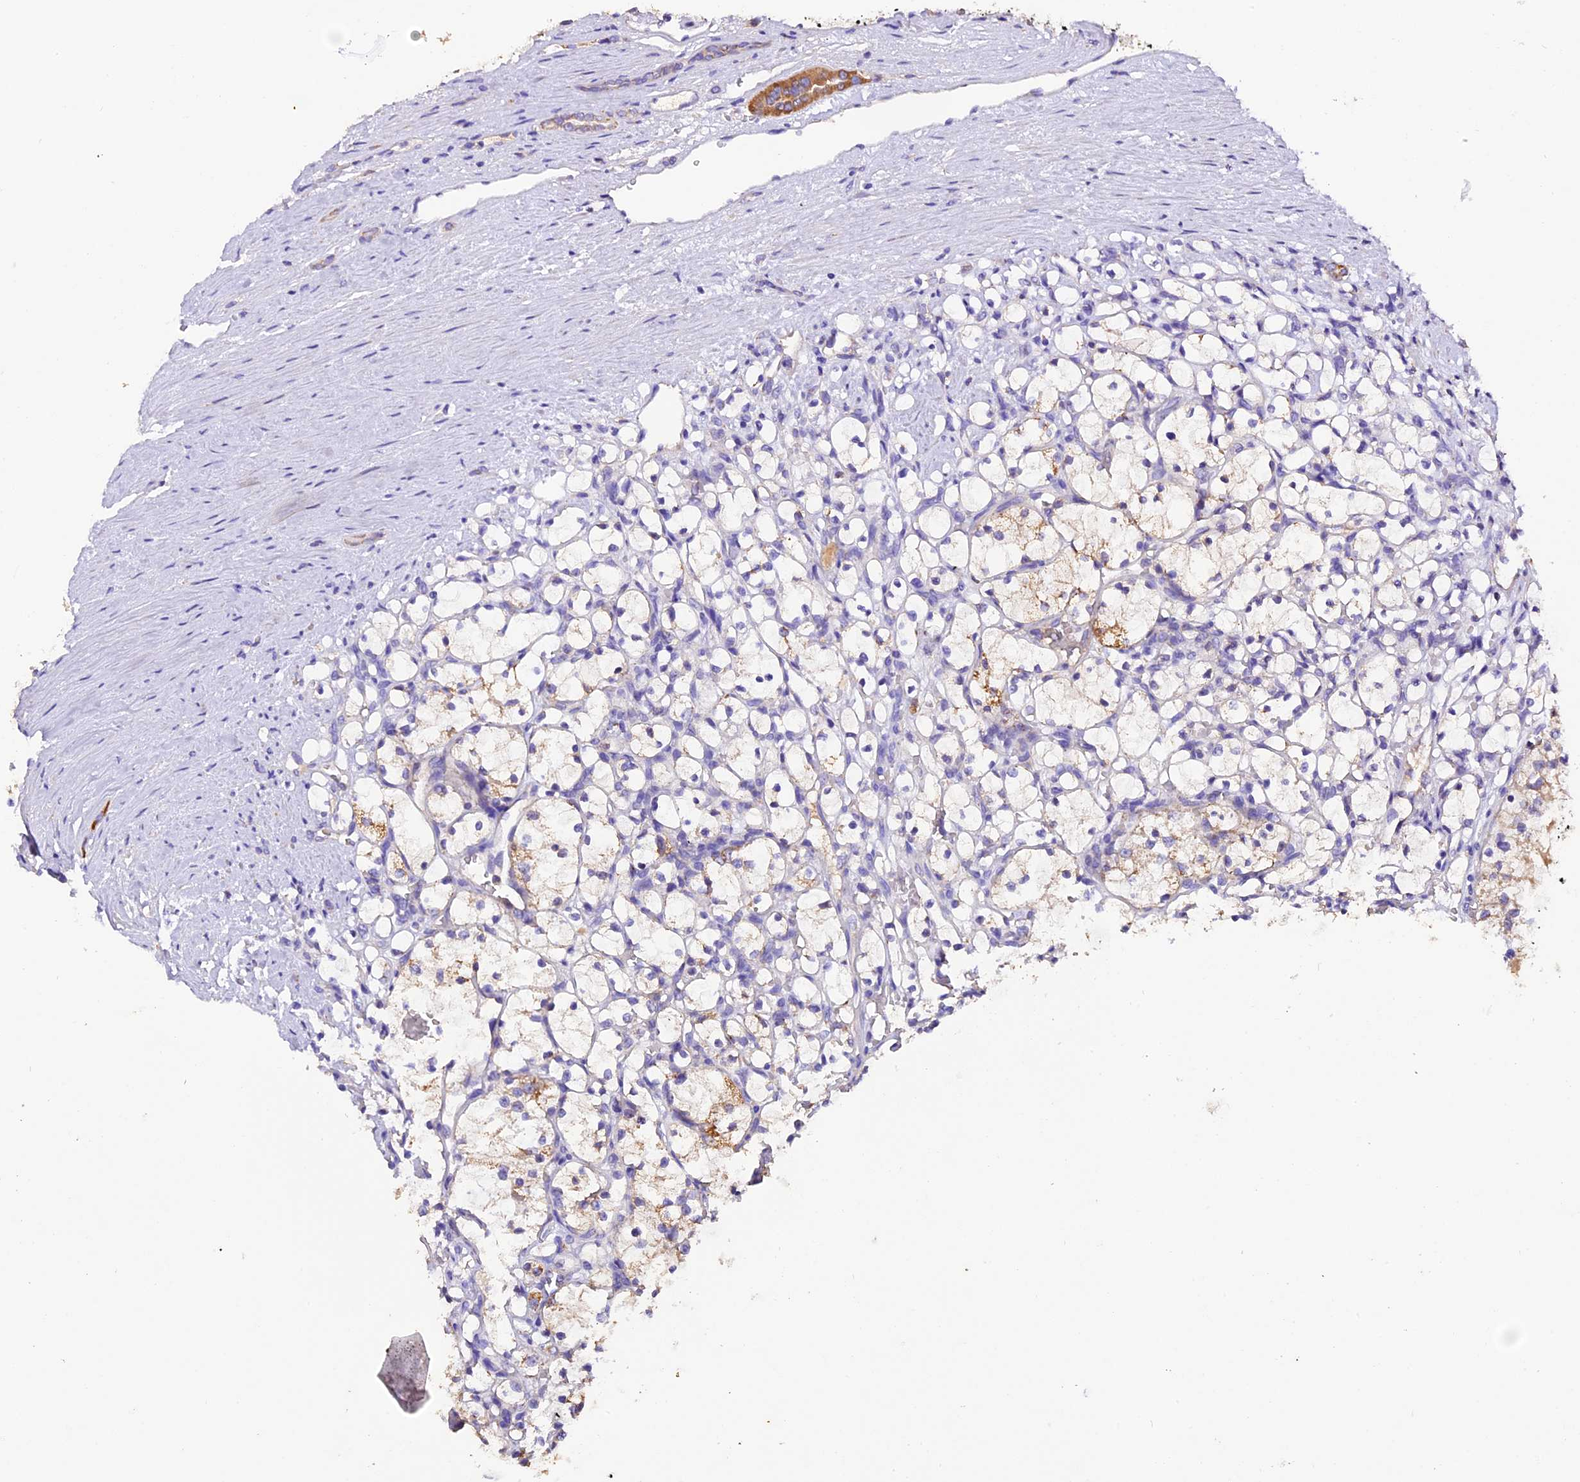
{"staining": {"intensity": "moderate", "quantity": "<25%", "location": "cytoplasmic/membranous"}, "tissue": "renal cancer", "cell_type": "Tumor cells", "image_type": "cancer", "snomed": [{"axis": "morphology", "description": "Adenocarcinoma, NOS"}, {"axis": "topography", "description": "Kidney"}], "caption": "Adenocarcinoma (renal) stained with a protein marker displays moderate staining in tumor cells.", "gene": "SIX5", "patient": {"sex": "female", "age": 69}}